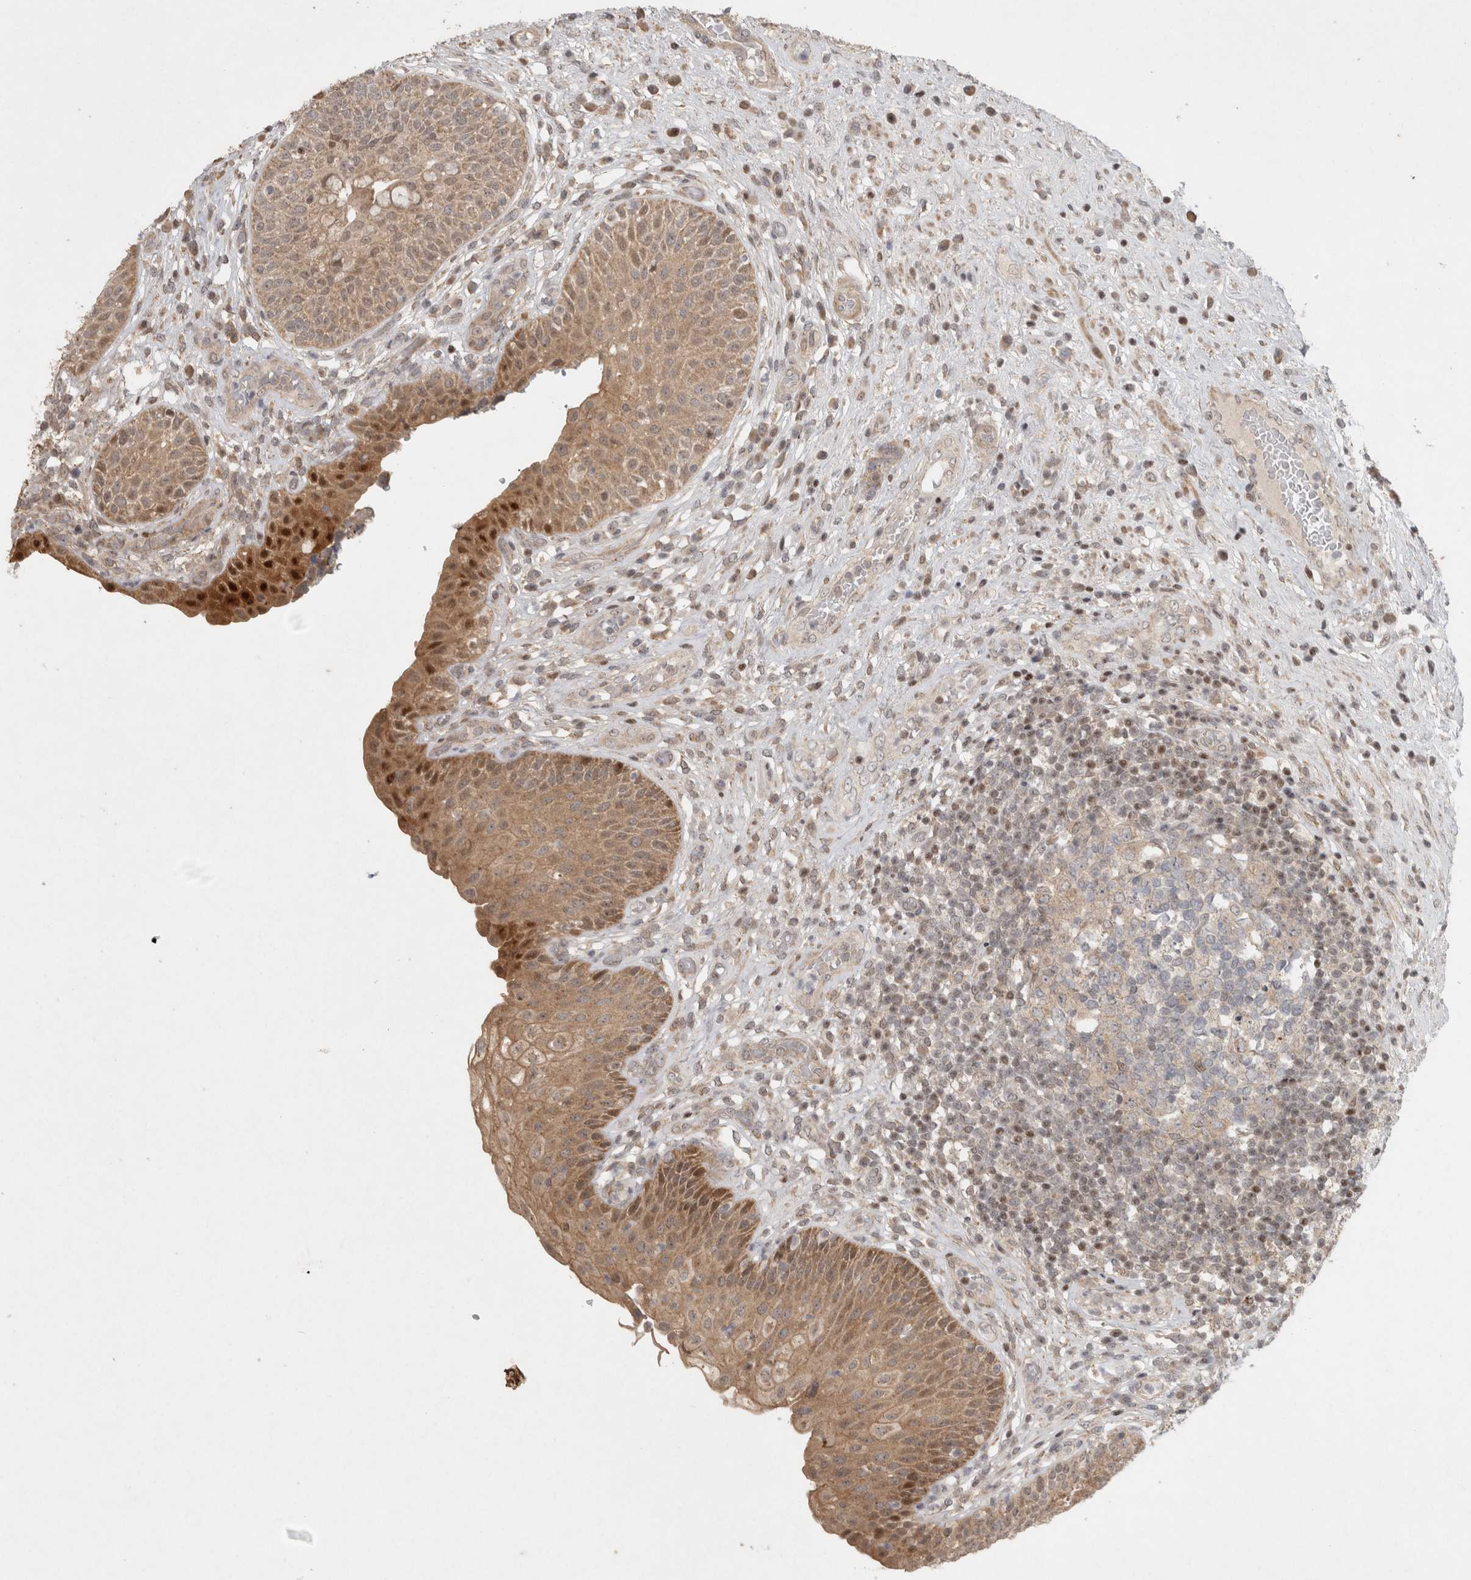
{"staining": {"intensity": "moderate", "quantity": ">75%", "location": "cytoplasmic/membranous,nuclear"}, "tissue": "urinary bladder", "cell_type": "Urothelial cells", "image_type": "normal", "snomed": [{"axis": "morphology", "description": "Normal tissue, NOS"}, {"axis": "topography", "description": "Urinary bladder"}], "caption": "Protein expression analysis of benign human urinary bladder reveals moderate cytoplasmic/membranous,nuclear expression in about >75% of urothelial cells. (brown staining indicates protein expression, while blue staining denotes nuclei).", "gene": "KDM8", "patient": {"sex": "female", "age": 62}}